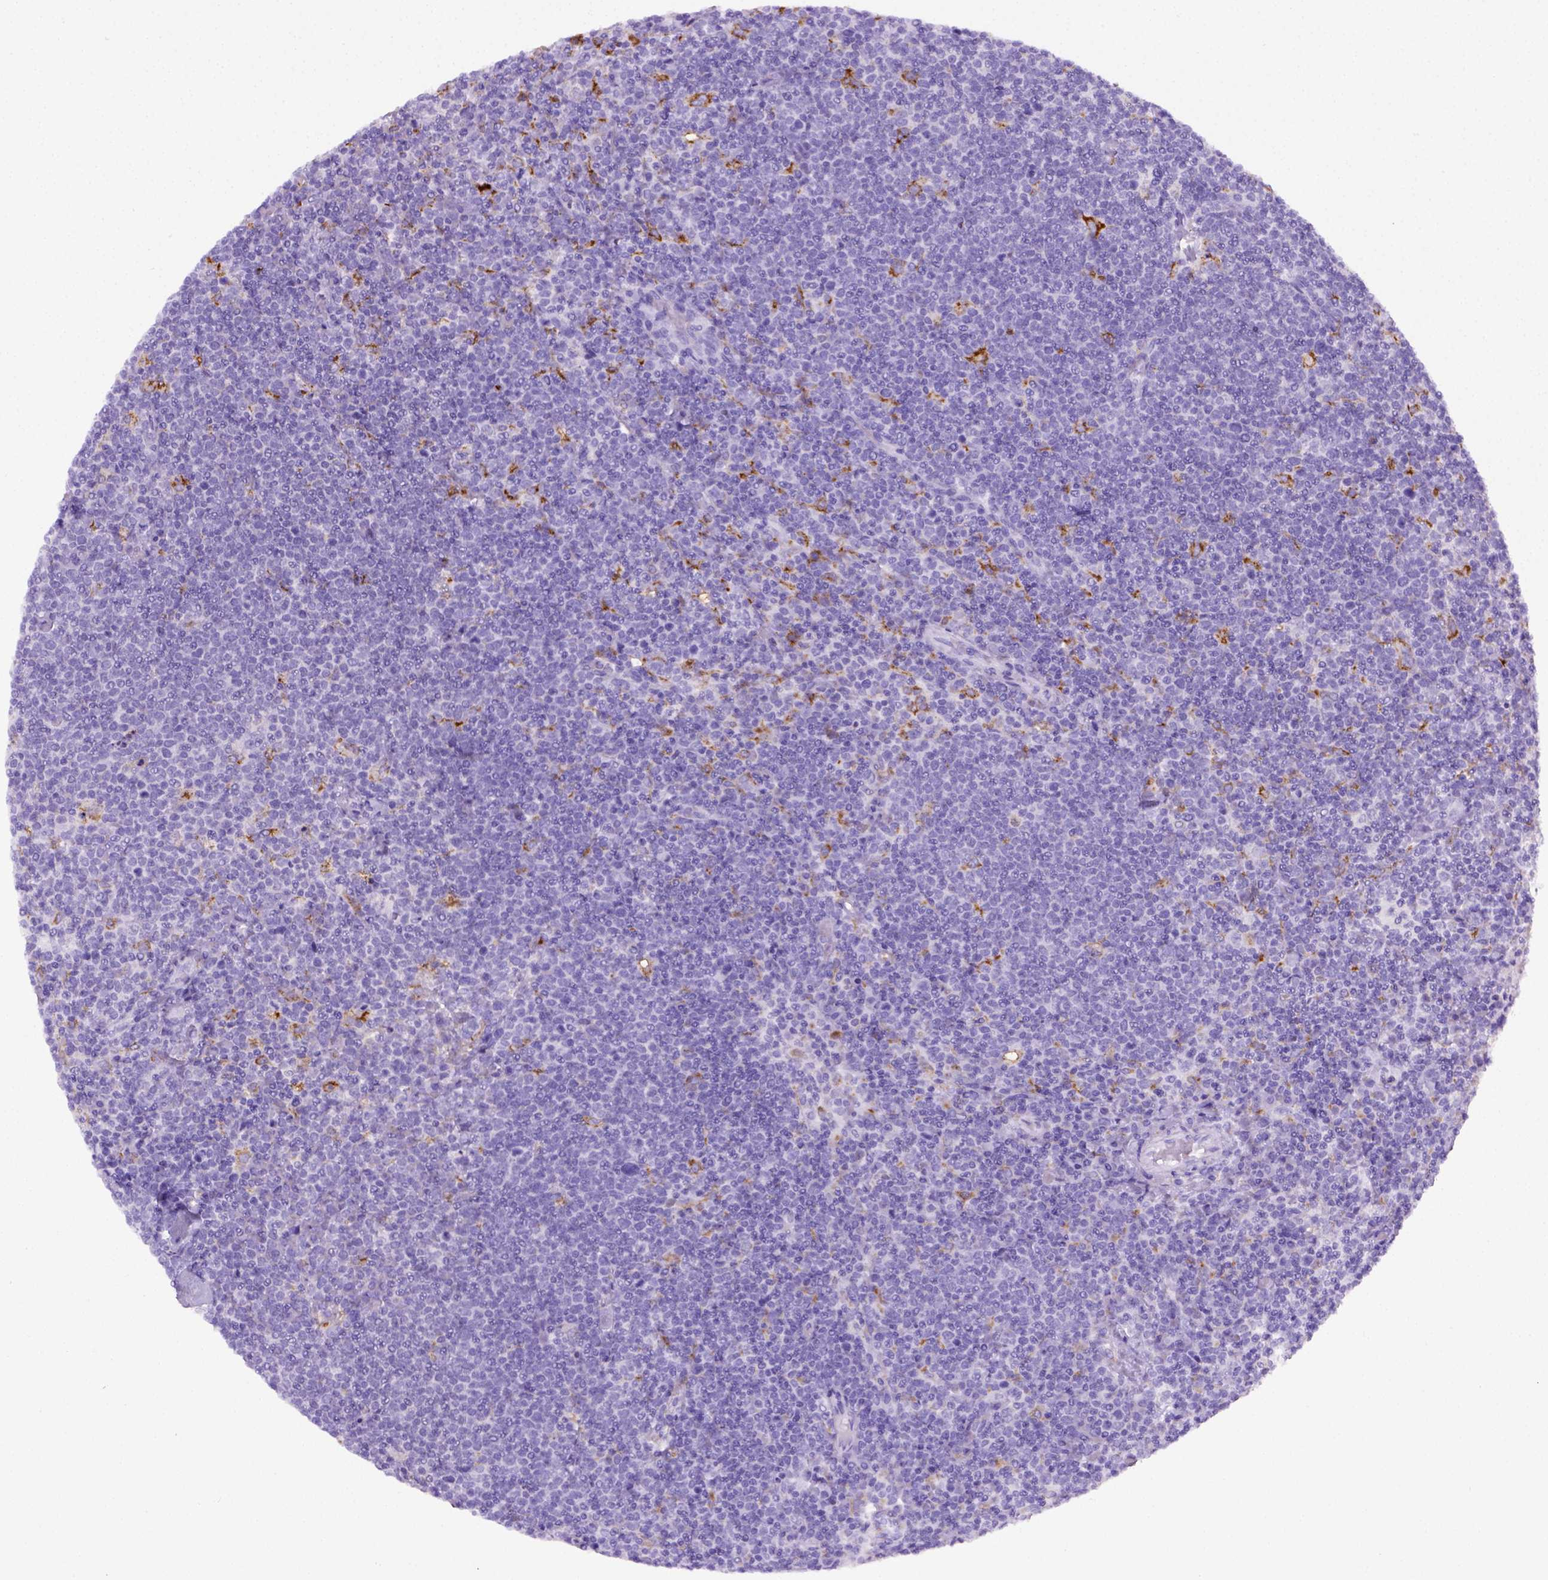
{"staining": {"intensity": "negative", "quantity": "none", "location": "none"}, "tissue": "lymphoma", "cell_type": "Tumor cells", "image_type": "cancer", "snomed": [{"axis": "morphology", "description": "Malignant lymphoma, non-Hodgkin's type, High grade"}, {"axis": "topography", "description": "Lymph node"}], "caption": "High power microscopy micrograph of an IHC image of malignant lymphoma, non-Hodgkin's type (high-grade), revealing no significant positivity in tumor cells.", "gene": "CD68", "patient": {"sex": "male", "age": 61}}